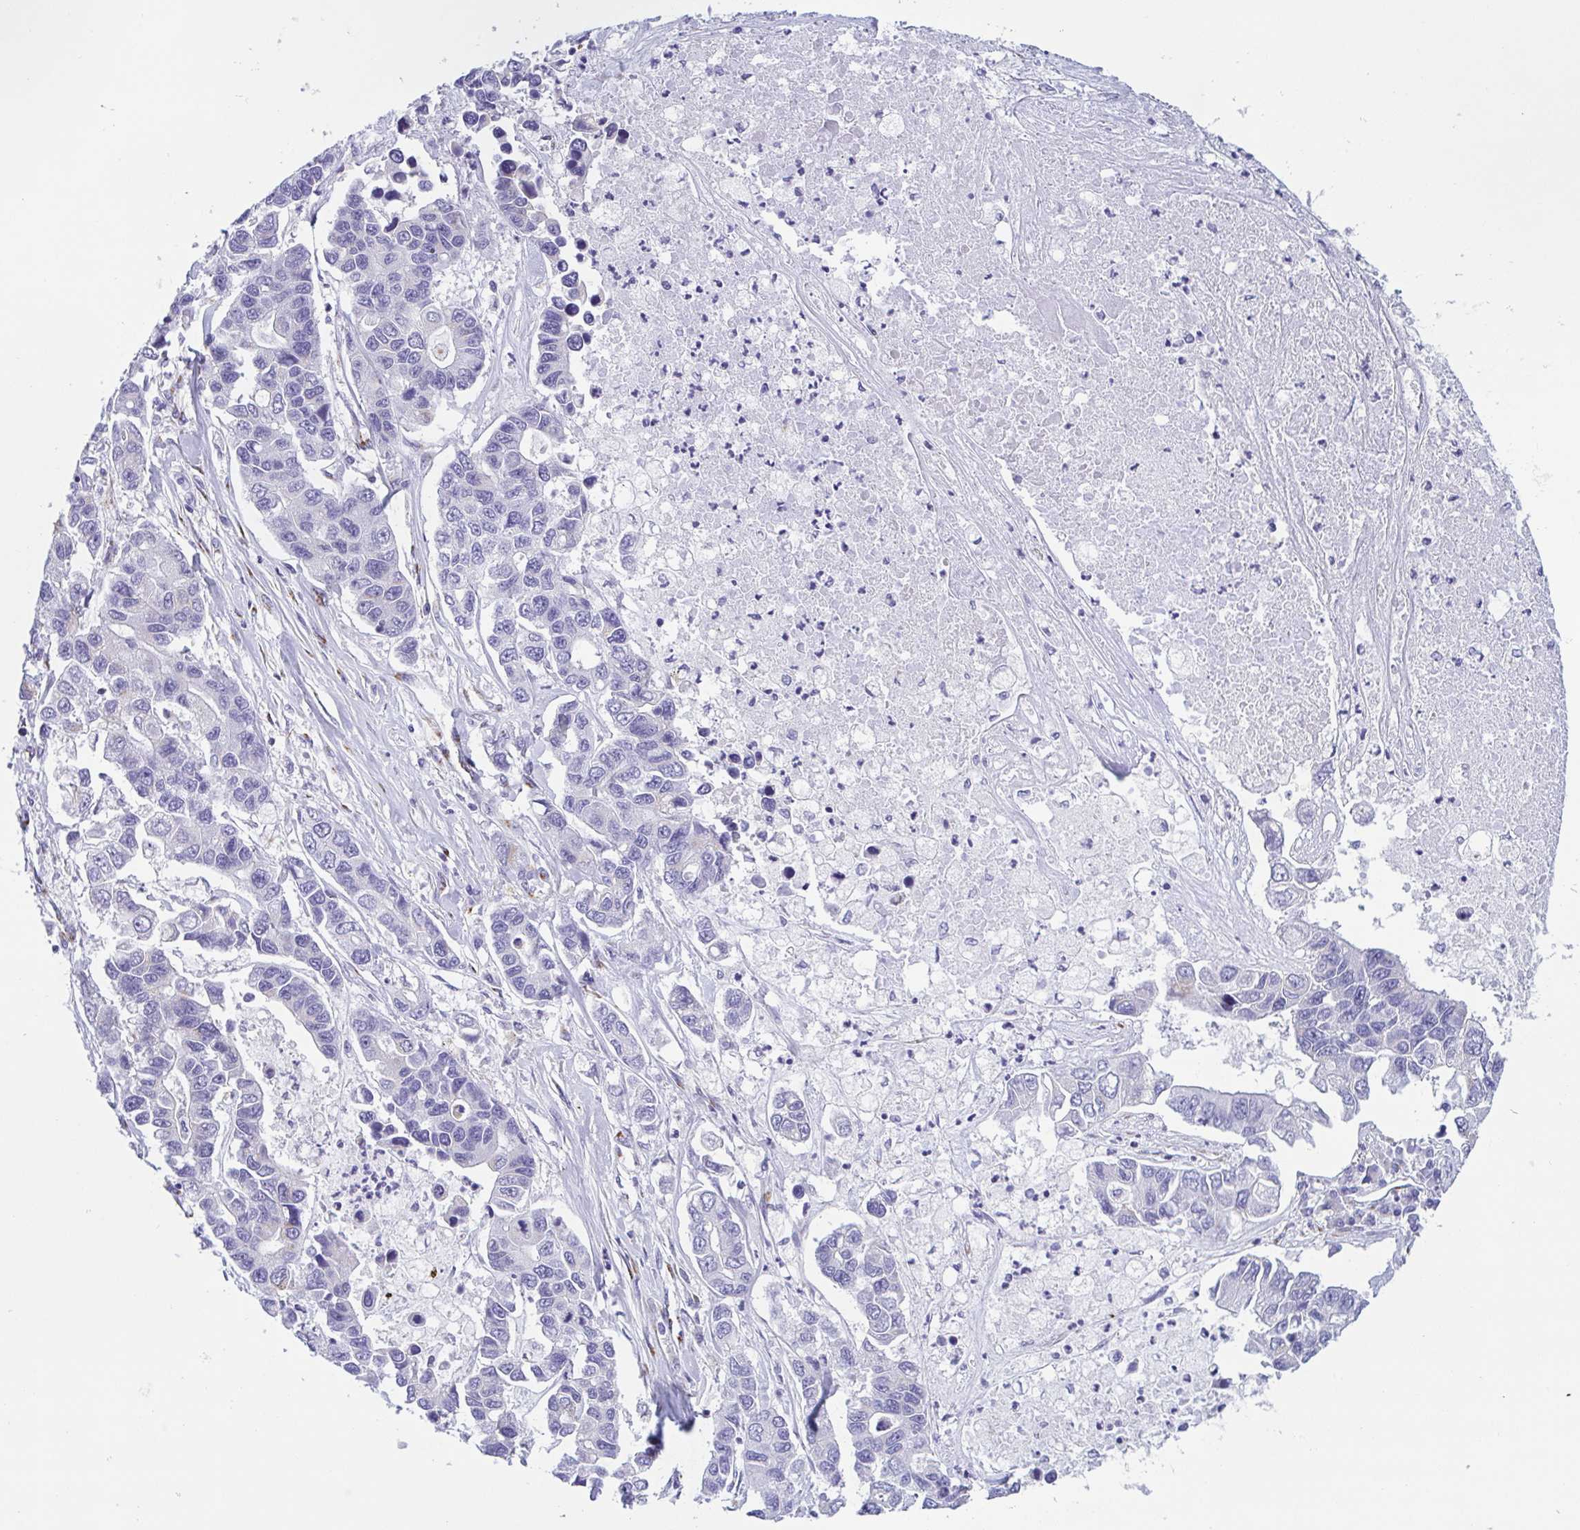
{"staining": {"intensity": "negative", "quantity": "none", "location": "none"}, "tissue": "lung cancer", "cell_type": "Tumor cells", "image_type": "cancer", "snomed": [{"axis": "morphology", "description": "Adenocarcinoma, NOS"}, {"axis": "topography", "description": "Bronchus"}, {"axis": "topography", "description": "Lung"}], "caption": "DAB immunohistochemical staining of lung cancer demonstrates no significant expression in tumor cells.", "gene": "SULT1B1", "patient": {"sex": "female", "age": 51}}